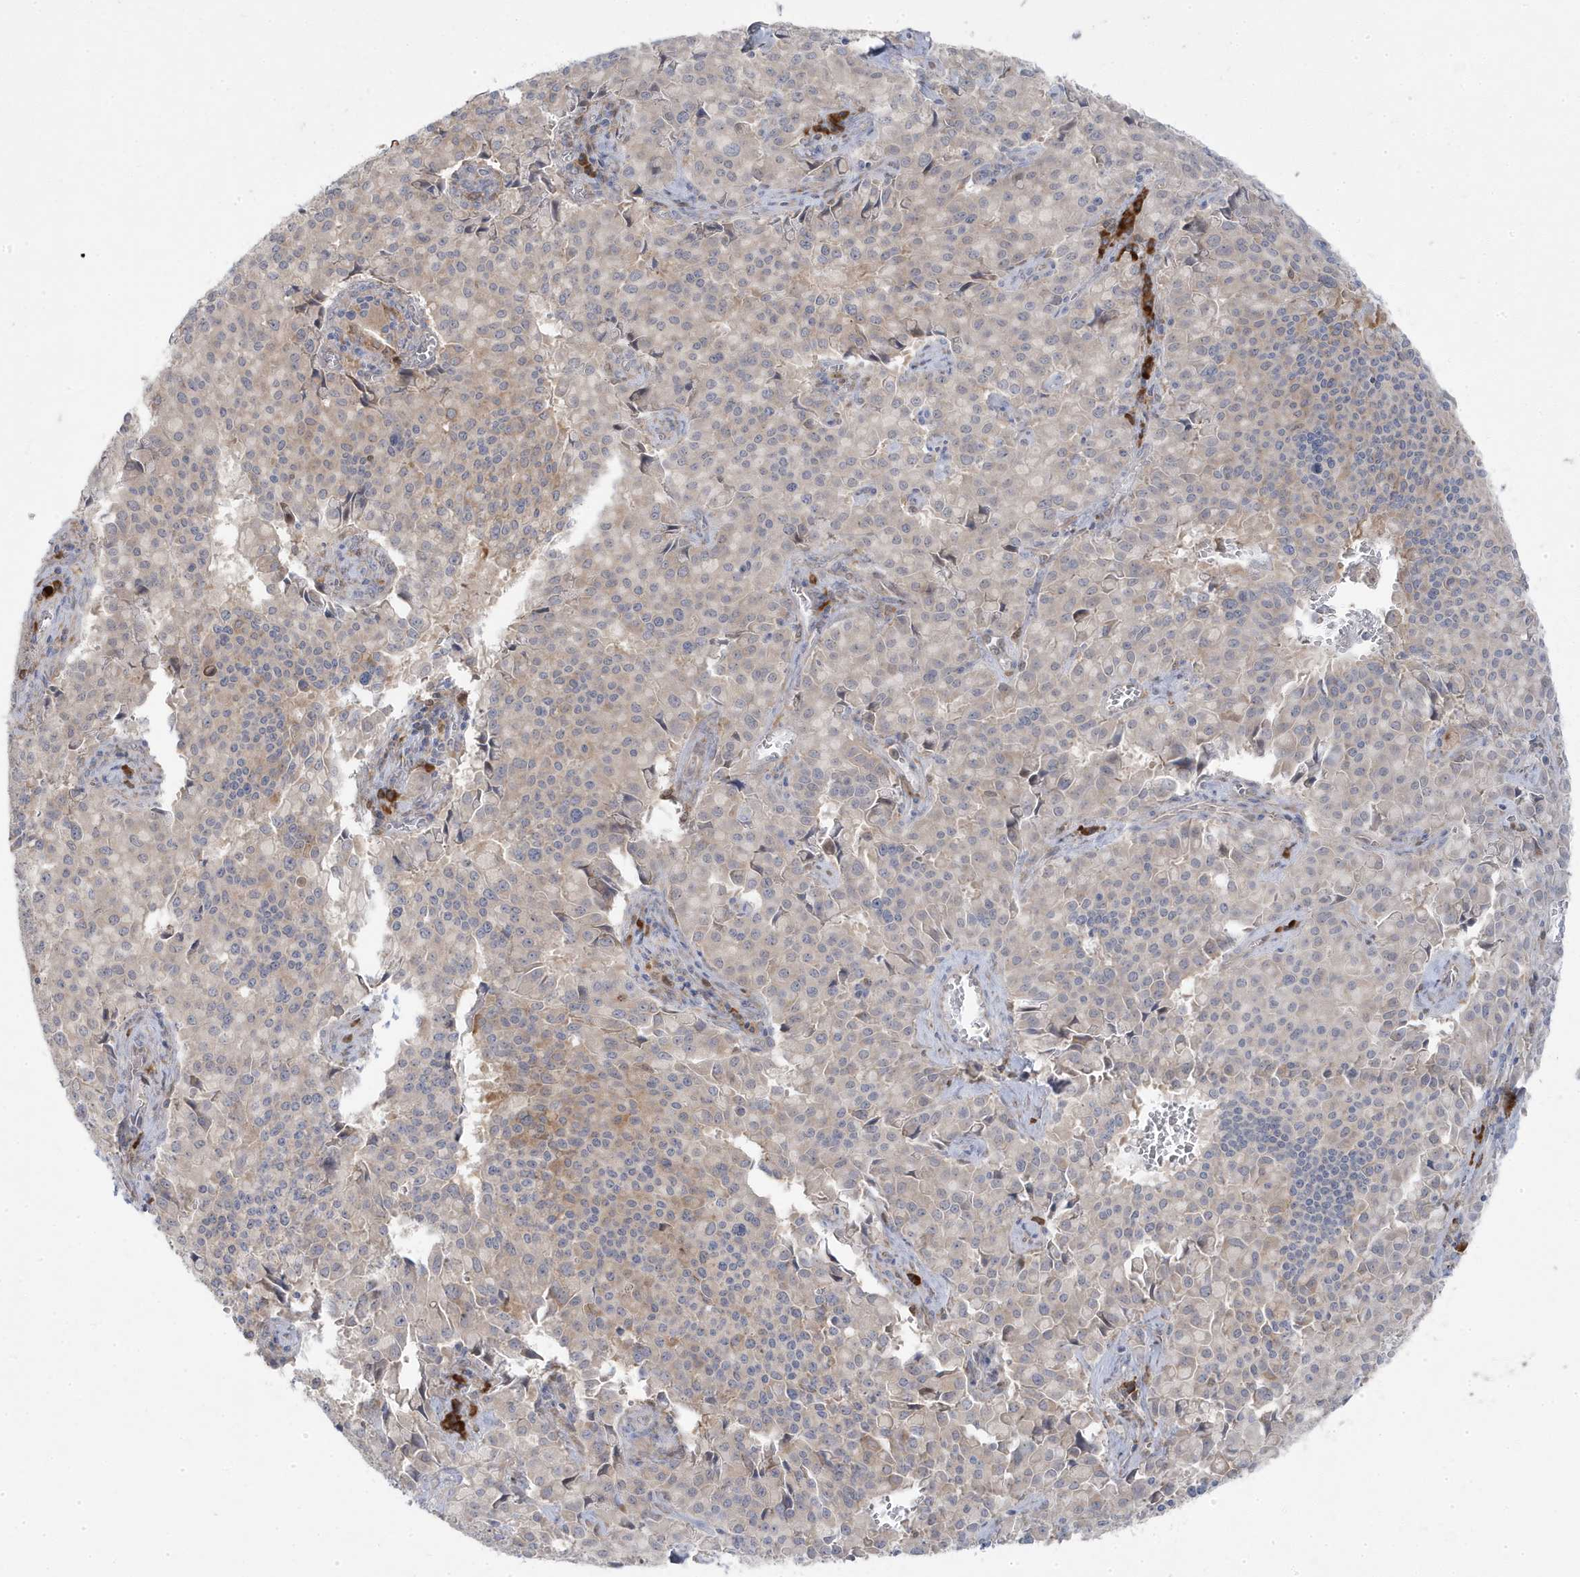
{"staining": {"intensity": "moderate", "quantity": "<25%", "location": "cytoplasmic/membranous"}, "tissue": "pancreatic cancer", "cell_type": "Tumor cells", "image_type": "cancer", "snomed": [{"axis": "morphology", "description": "Adenocarcinoma, NOS"}, {"axis": "topography", "description": "Pancreas"}], "caption": "Pancreatic cancer tissue exhibits moderate cytoplasmic/membranous positivity in about <25% of tumor cells, visualized by immunohistochemistry.", "gene": "ZNF654", "patient": {"sex": "male", "age": 65}}